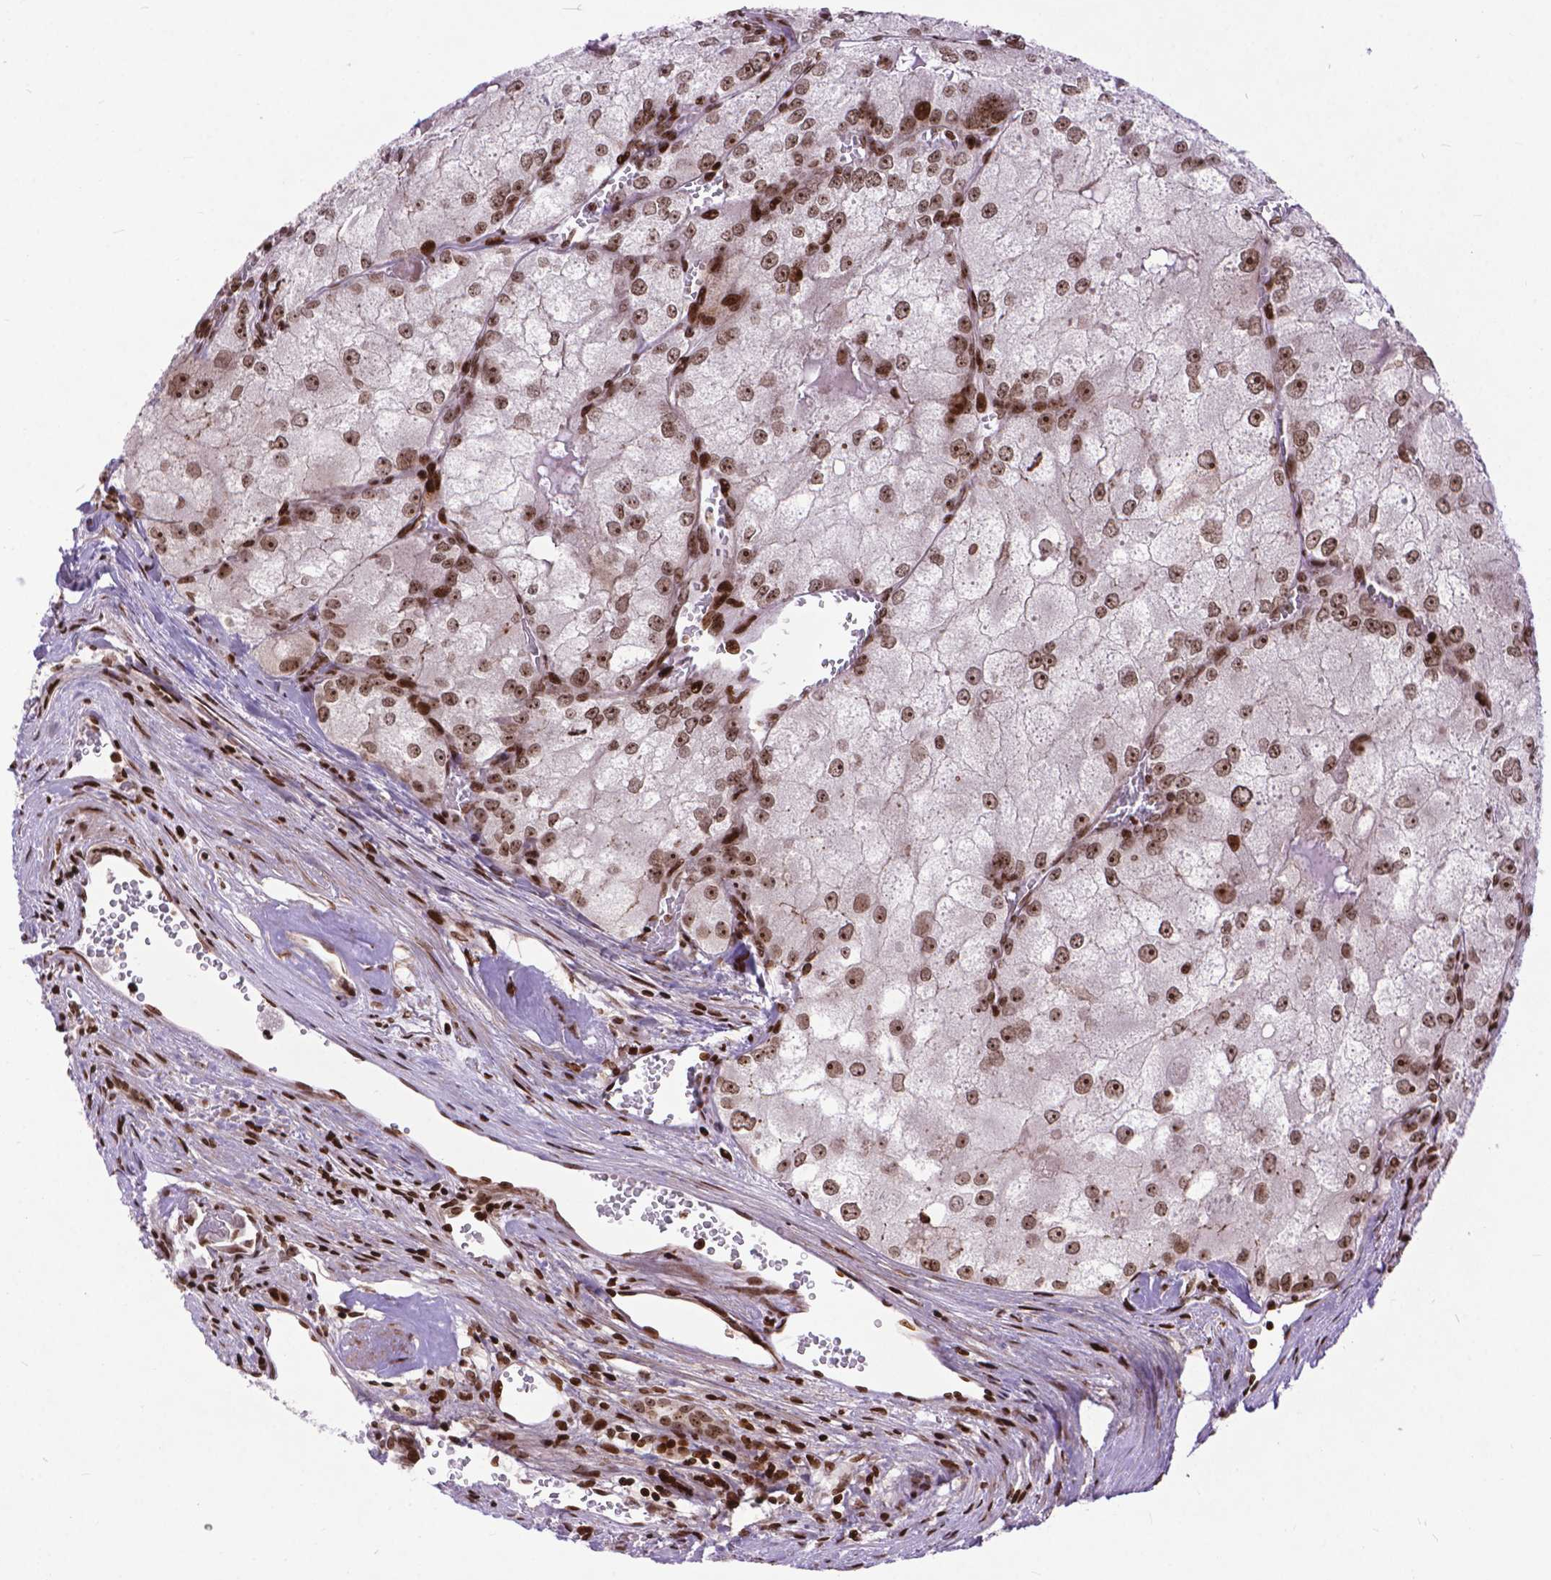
{"staining": {"intensity": "weak", "quantity": ">75%", "location": "nuclear"}, "tissue": "renal cancer", "cell_type": "Tumor cells", "image_type": "cancer", "snomed": [{"axis": "morphology", "description": "Adenocarcinoma, NOS"}, {"axis": "topography", "description": "Kidney"}], "caption": "Immunohistochemistry (IHC) photomicrograph of human renal adenocarcinoma stained for a protein (brown), which exhibits low levels of weak nuclear staining in approximately >75% of tumor cells.", "gene": "AMER1", "patient": {"sex": "female", "age": 70}}